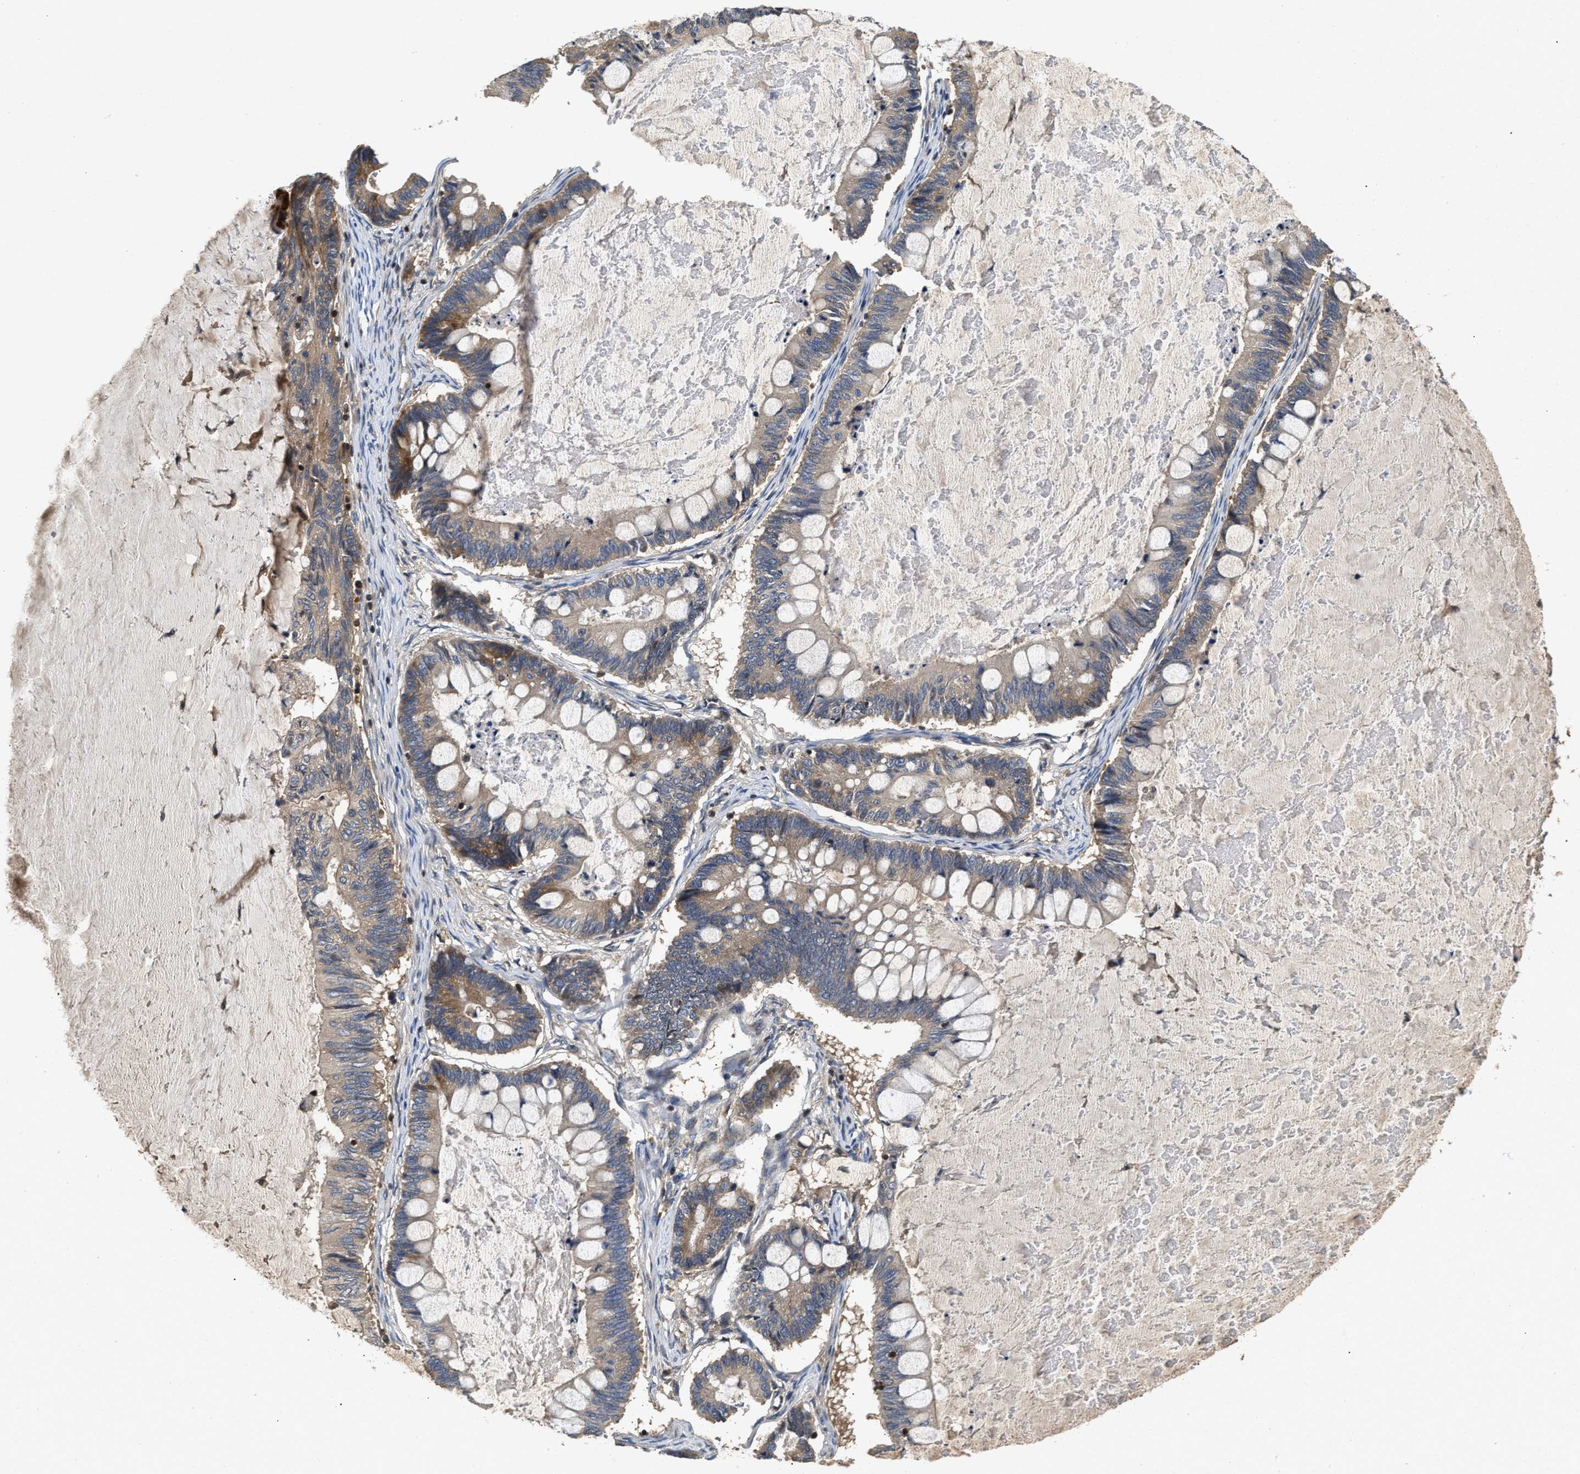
{"staining": {"intensity": "weak", "quantity": "<25%", "location": "cytoplasmic/membranous"}, "tissue": "ovarian cancer", "cell_type": "Tumor cells", "image_type": "cancer", "snomed": [{"axis": "morphology", "description": "Cystadenocarcinoma, mucinous, NOS"}, {"axis": "topography", "description": "Ovary"}], "caption": "This is a image of IHC staining of ovarian cancer (mucinous cystadenocarcinoma), which shows no staining in tumor cells.", "gene": "OSTF1", "patient": {"sex": "female", "age": 61}}